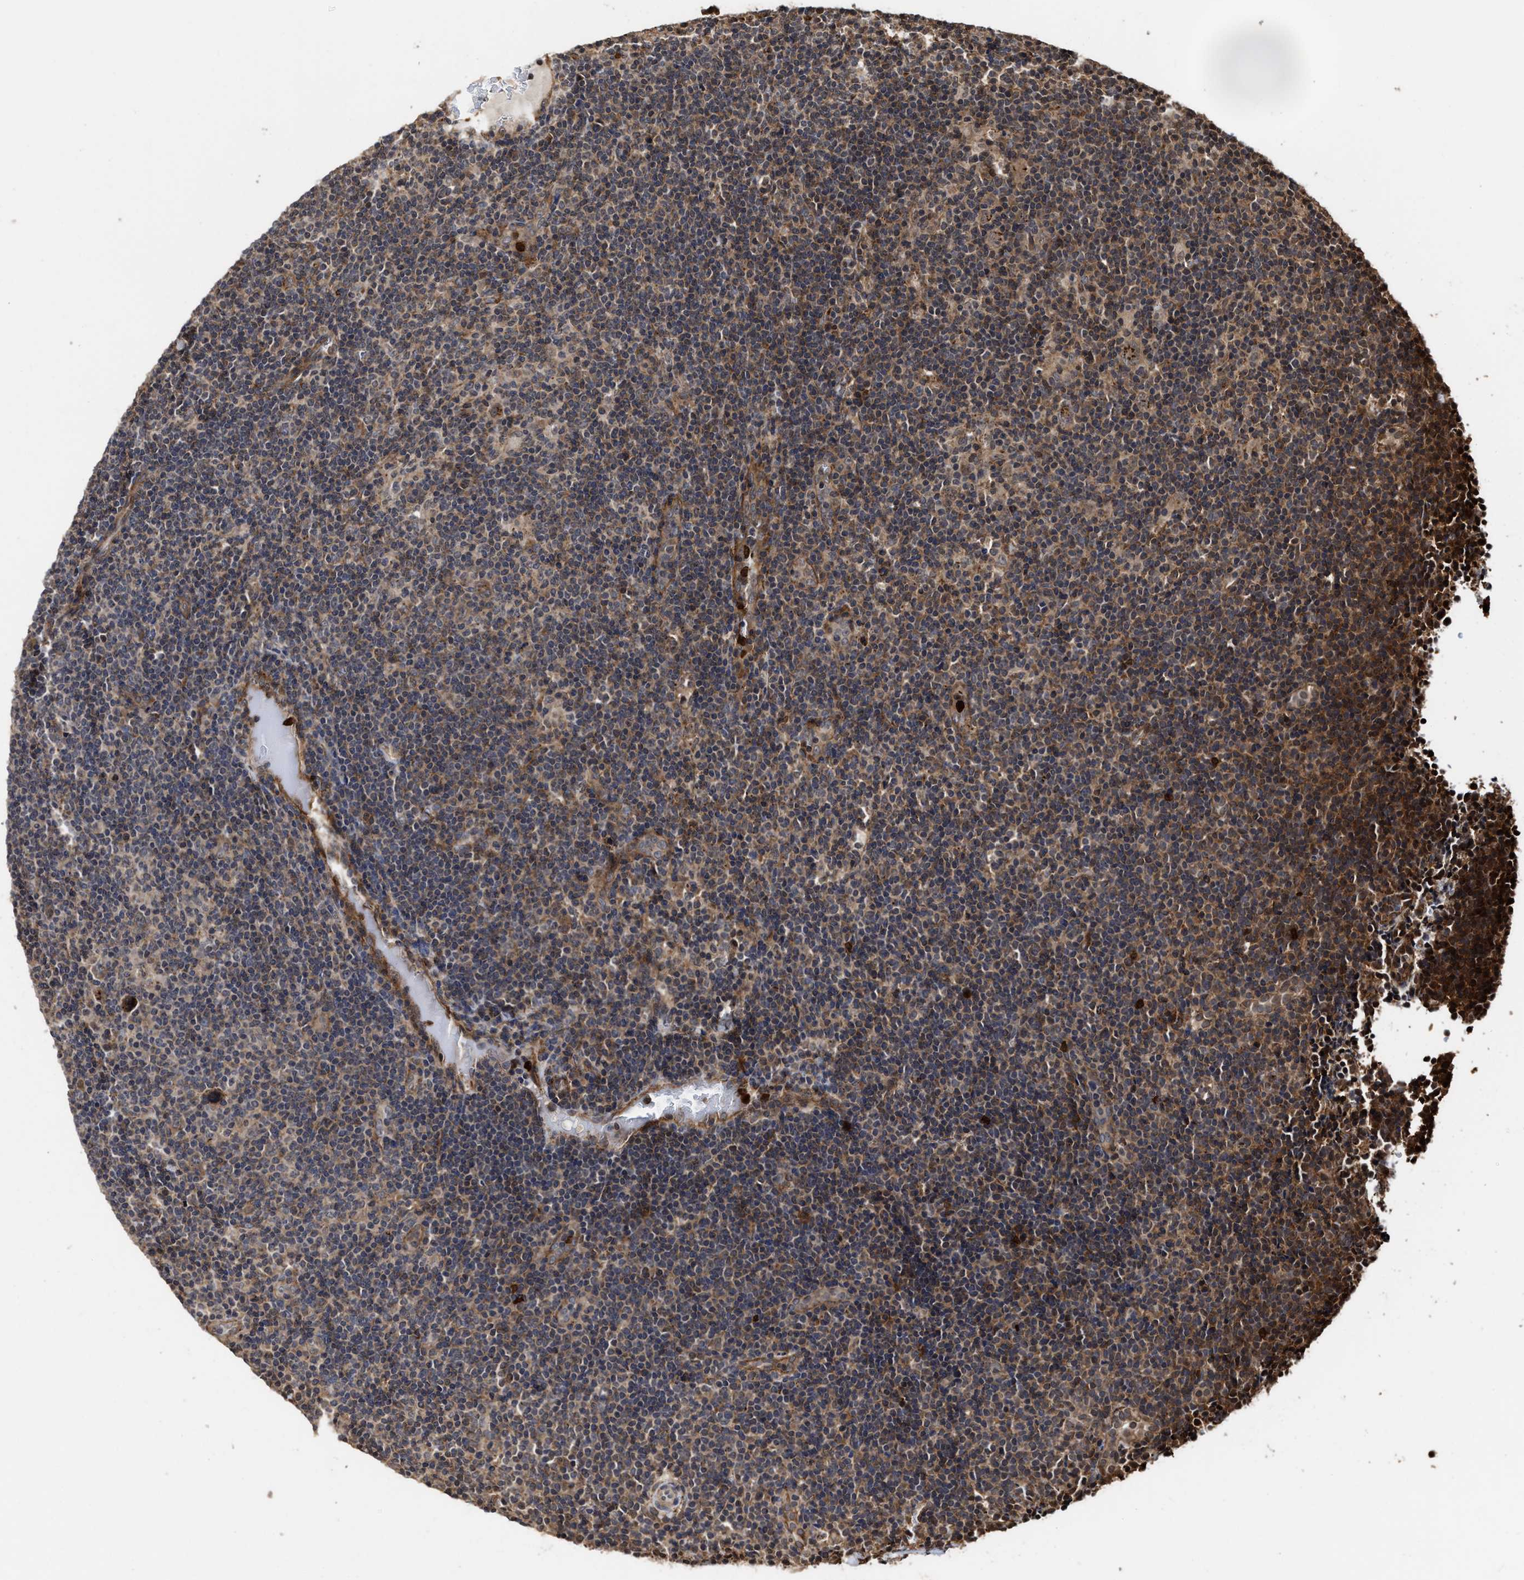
{"staining": {"intensity": "moderate", "quantity": "25%-75%", "location": "cytoplasmic/membranous"}, "tissue": "lymphoma", "cell_type": "Tumor cells", "image_type": "cancer", "snomed": [{"axis": "morphology", "description": "Hodgkin's disease, NOS"}, {"axis": "topography", "description": "Lymph node"}], "caption": "A micrograph of human lymphoma stained for a protein demonstrates moderate cytoplasmic/membranous brown staining in tumor cells.", "gene": "SEPTIN2", "patient": {"sex": "female", "age": 57}}